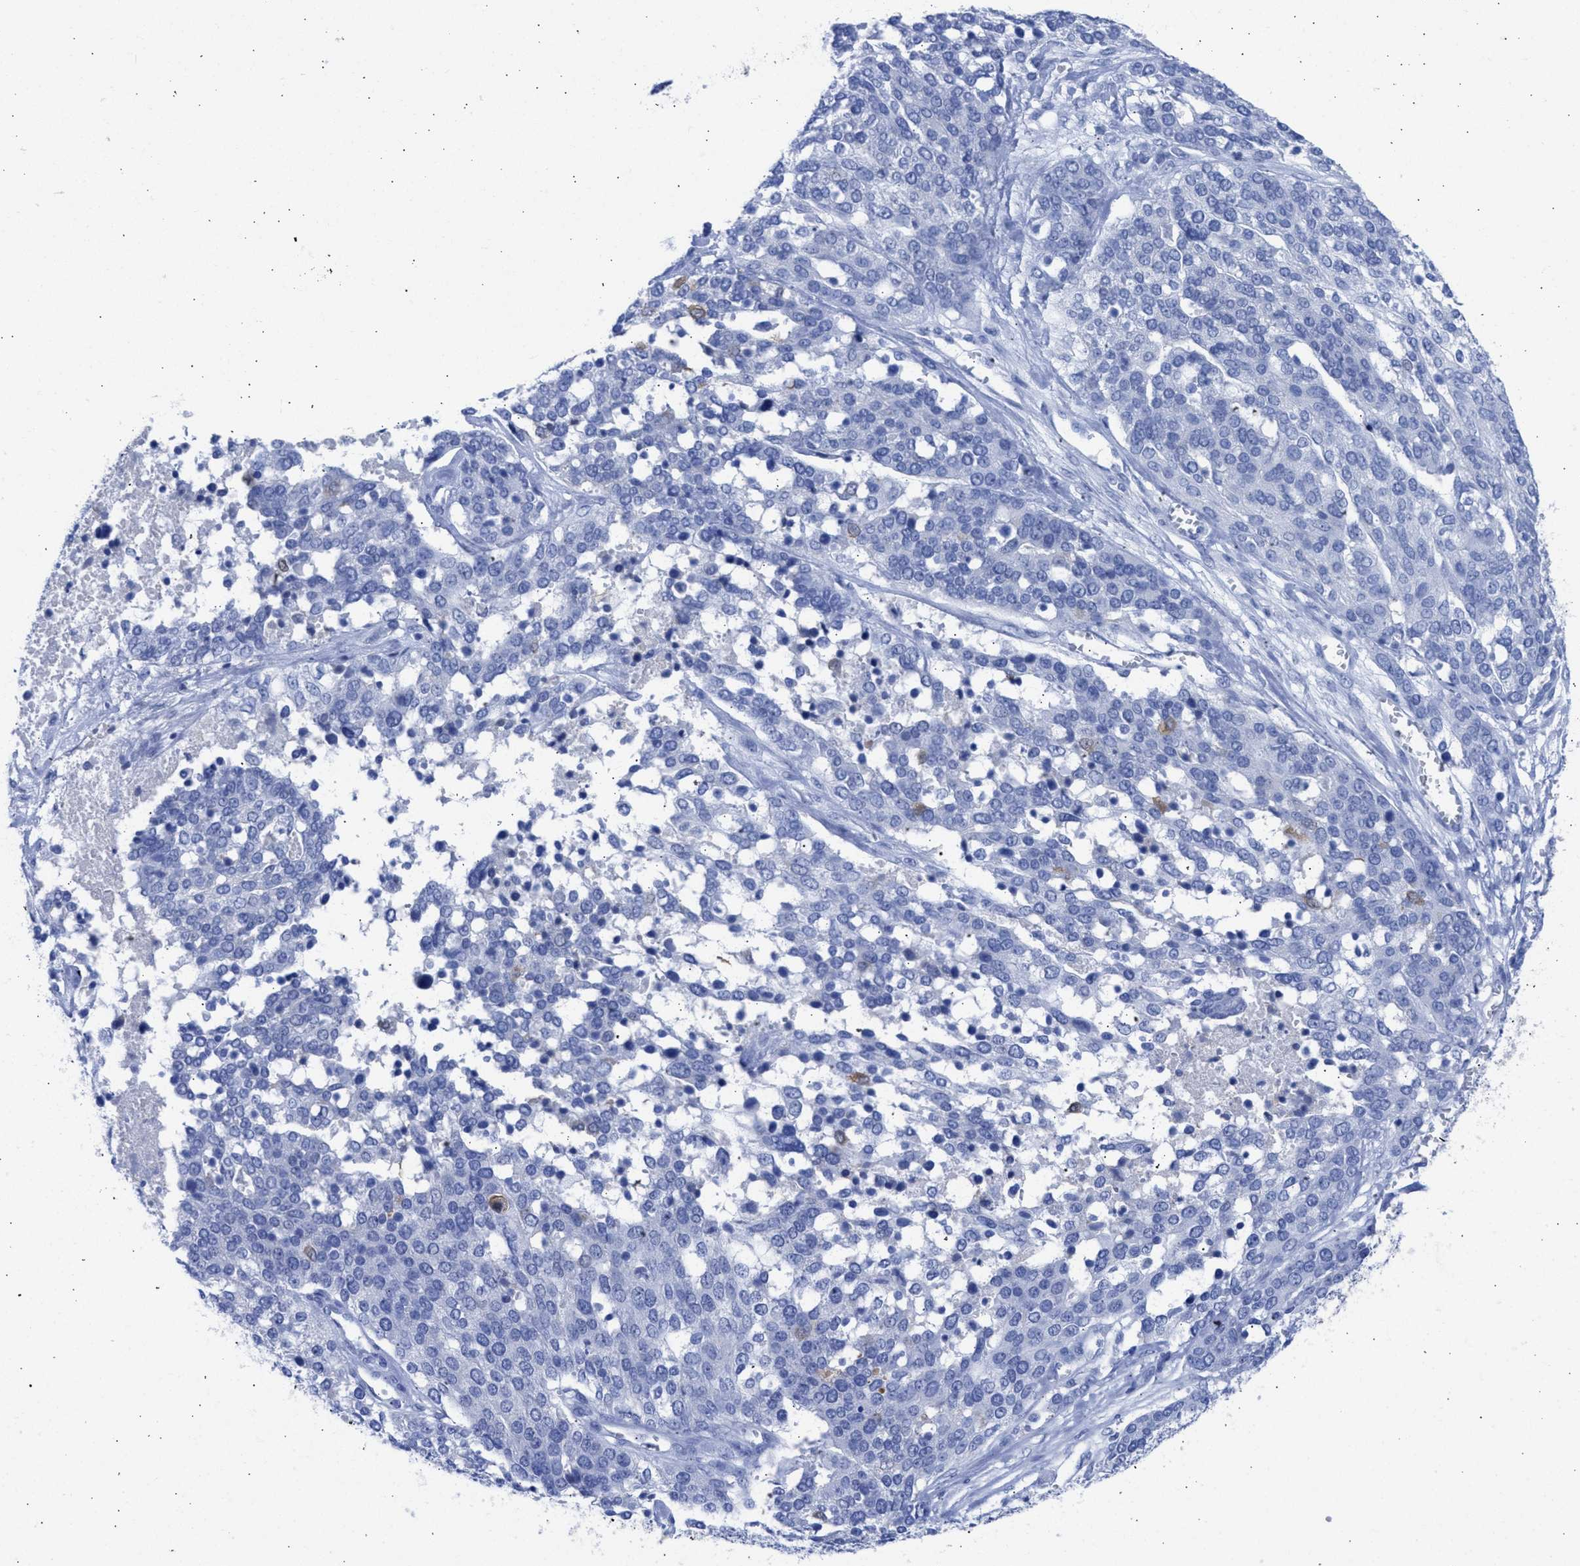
{"staining": {"intensity": "negative", "quantity": "none", "location": "none"}, "tissue": "ovarian cancer", "cell_type": "Tumor cells", "image_type": "cancer", "snomed": [{"axis": "morphology", "description": "Cystadenocarcinoma, serous, NOS"}, {"axis": "topography", "description": "Ovary"}], "caption": "Immunohistochemistry (IHC) micrograph of human ovarian cancer (serous cystadenocarcinoma) stained for a protein (brown), which demonstrates no staining in tumor cells. (DAB (3,3'-diaminobenzidine) immunohistochemistry with hematoxylin counter stain).", "gene": "RSPH1", "patient": {"sex": "female", "age": 44}}